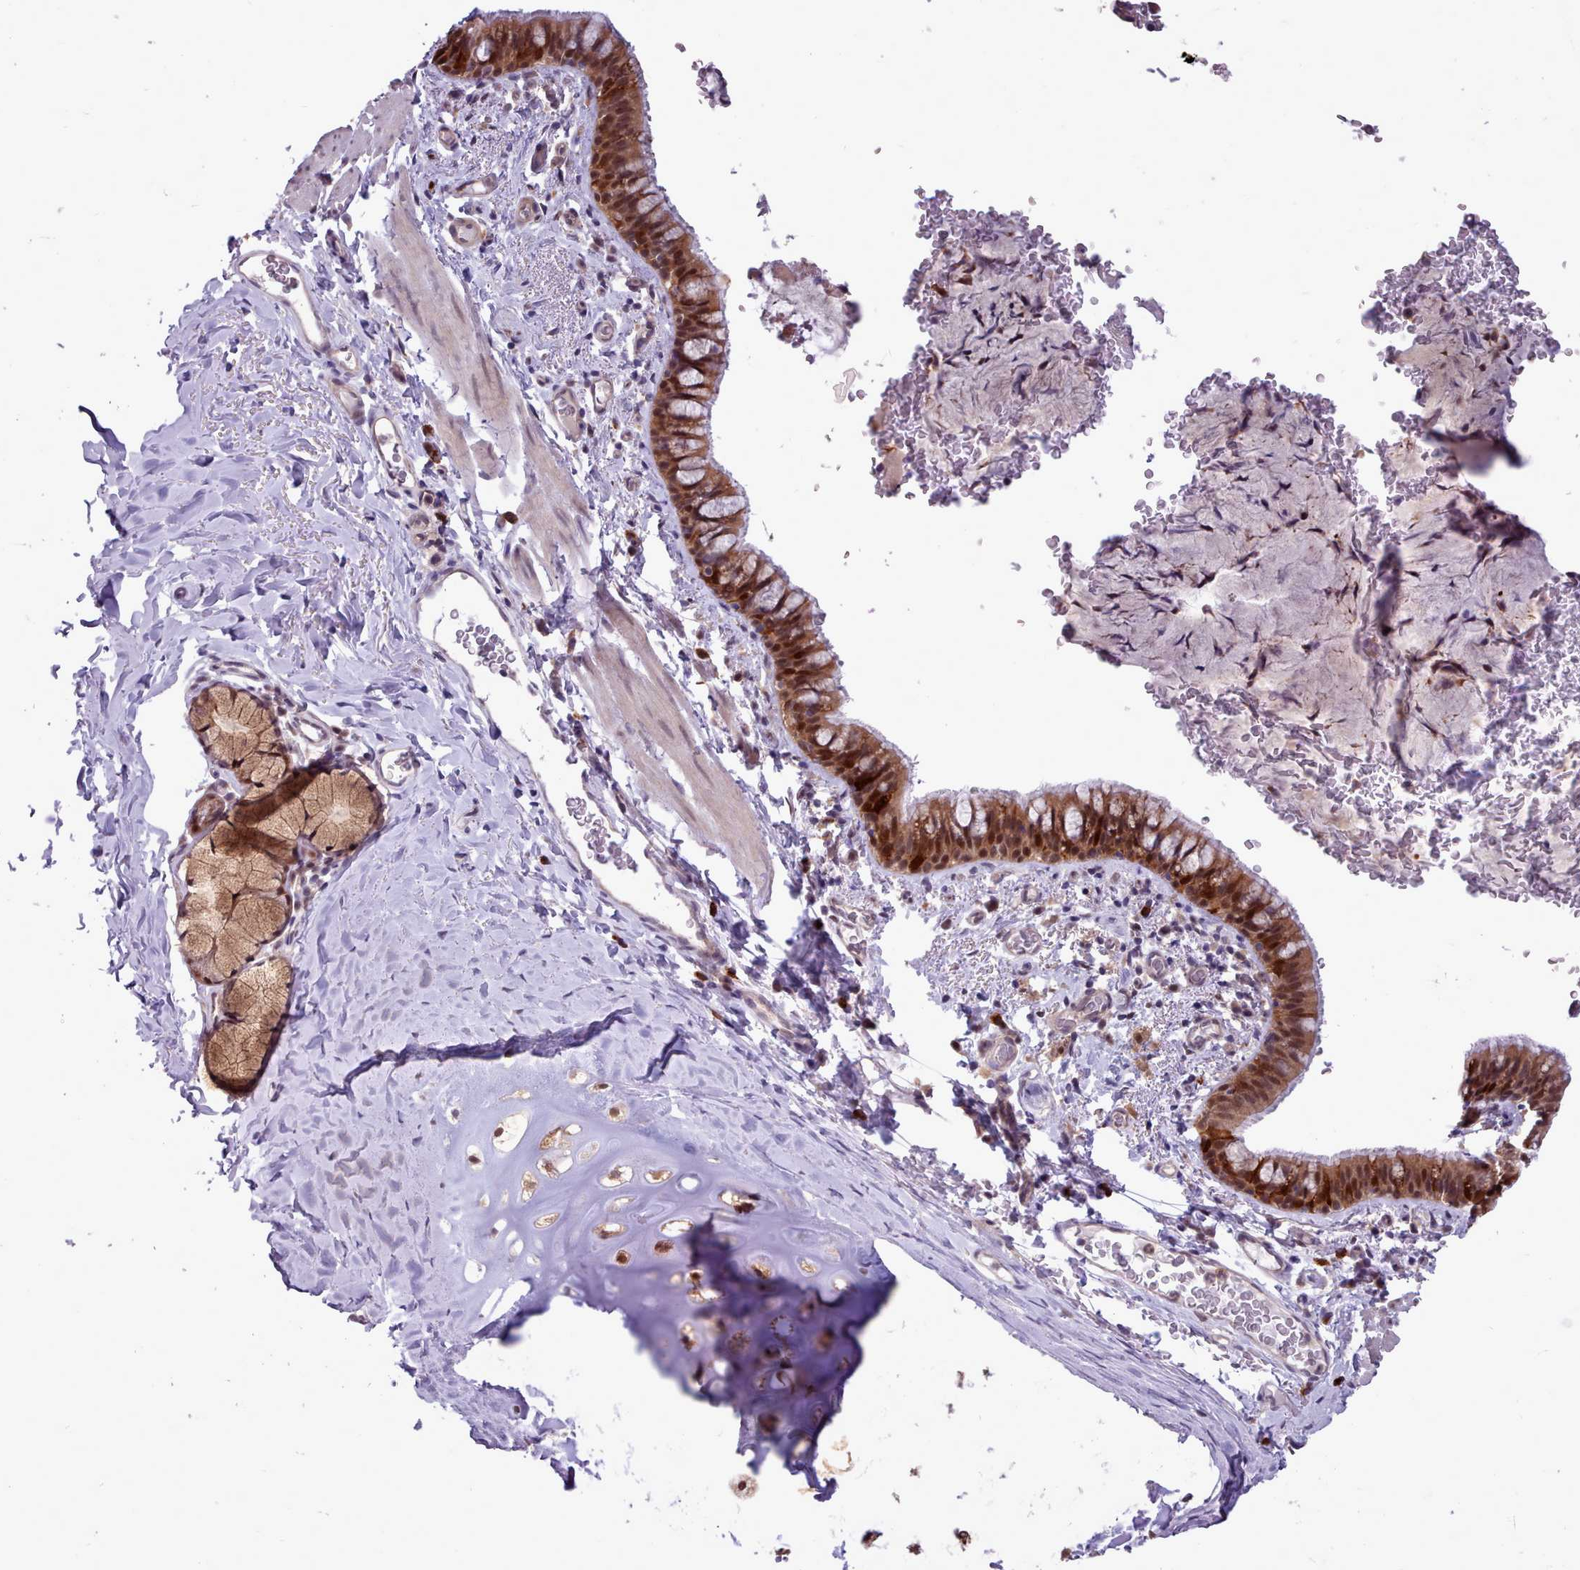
{"staining": {"intensity": "moderate", "quantity": ">75%", "location": "cytoplasmic/membranous,nuclear"}, "tissue": "bronchus", "cell_type": "Respiratory epithelial cells", "image_type": "normal", "snomed": [{"axis": "morphology", "description": "Normal tissue, NOS"}, {"axis": "topography", "description": "Cartilage tissue"}, {"axis": "topography", "description": "Bronchus"}], "caption": "A brown stain highlights moderate cytoplasmic/membranous,nuclear positivity of a protein in respiratory epithelial cells of unremarkable human bronchus.", "gene": "AHCY", "patient": {"sex": "female", "age": 36}}